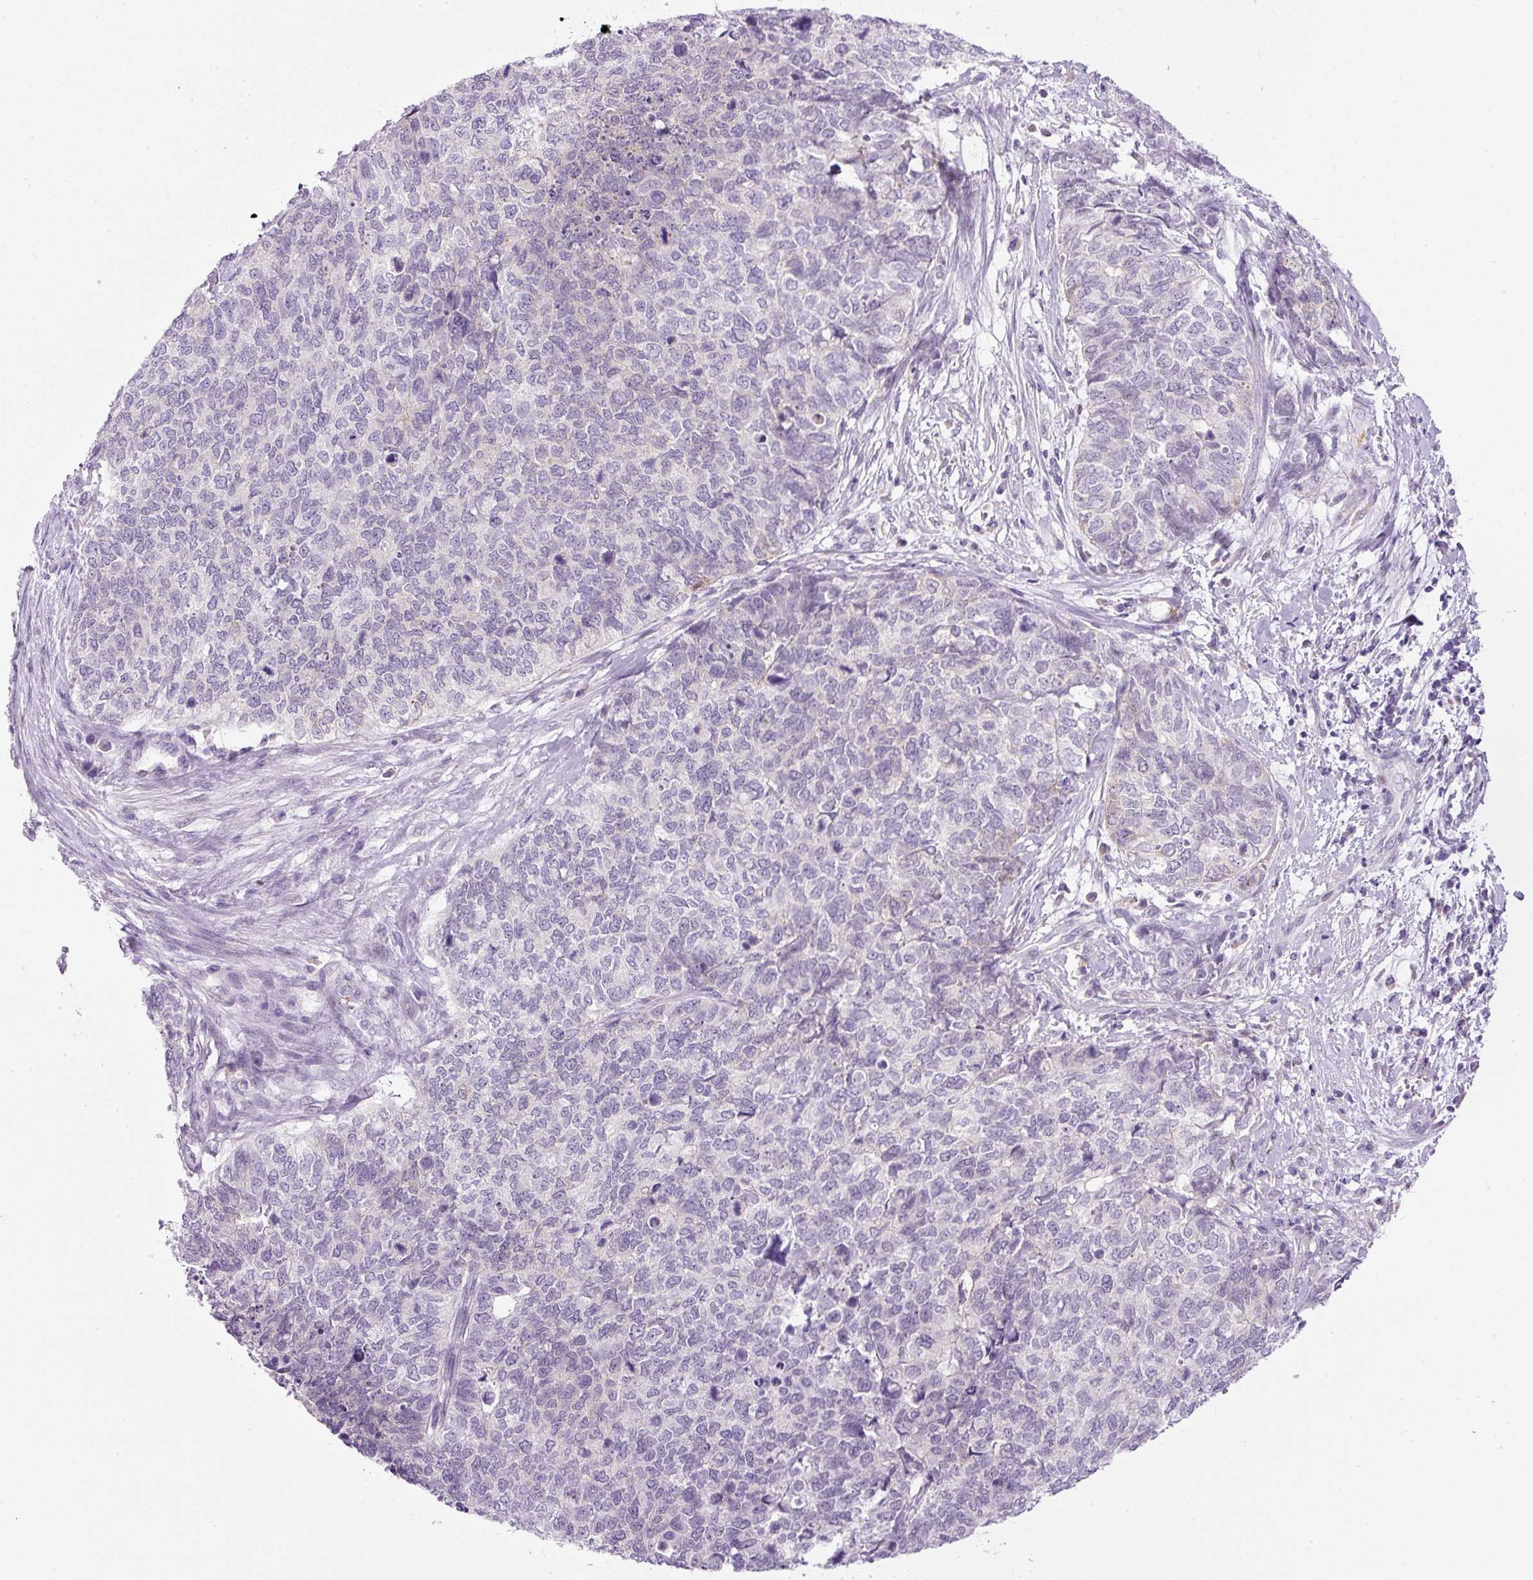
{"staining": {"intensity": "negative", "quantity": "none", "location": "none"}, "tissue": "cervical cancer", "cell_type": "Tumor cells", "image_type": "cancer", "snomed": [{"axis": "morphology", "description": "Squamous cell carcinoma, NOS"}, {"axis": "topography", "description": "Cervix"}], "caption": "Cervical cancer was stained to show a protein in brown. There is no significant staining in tumor cells. (Brightfield microscopy of DAB (3,3'-diaminobenzidine) immunohistochemistry (IHC) at high magnification).", "gene": "SRC", "patient": {"sex": "female", "age": 63}}